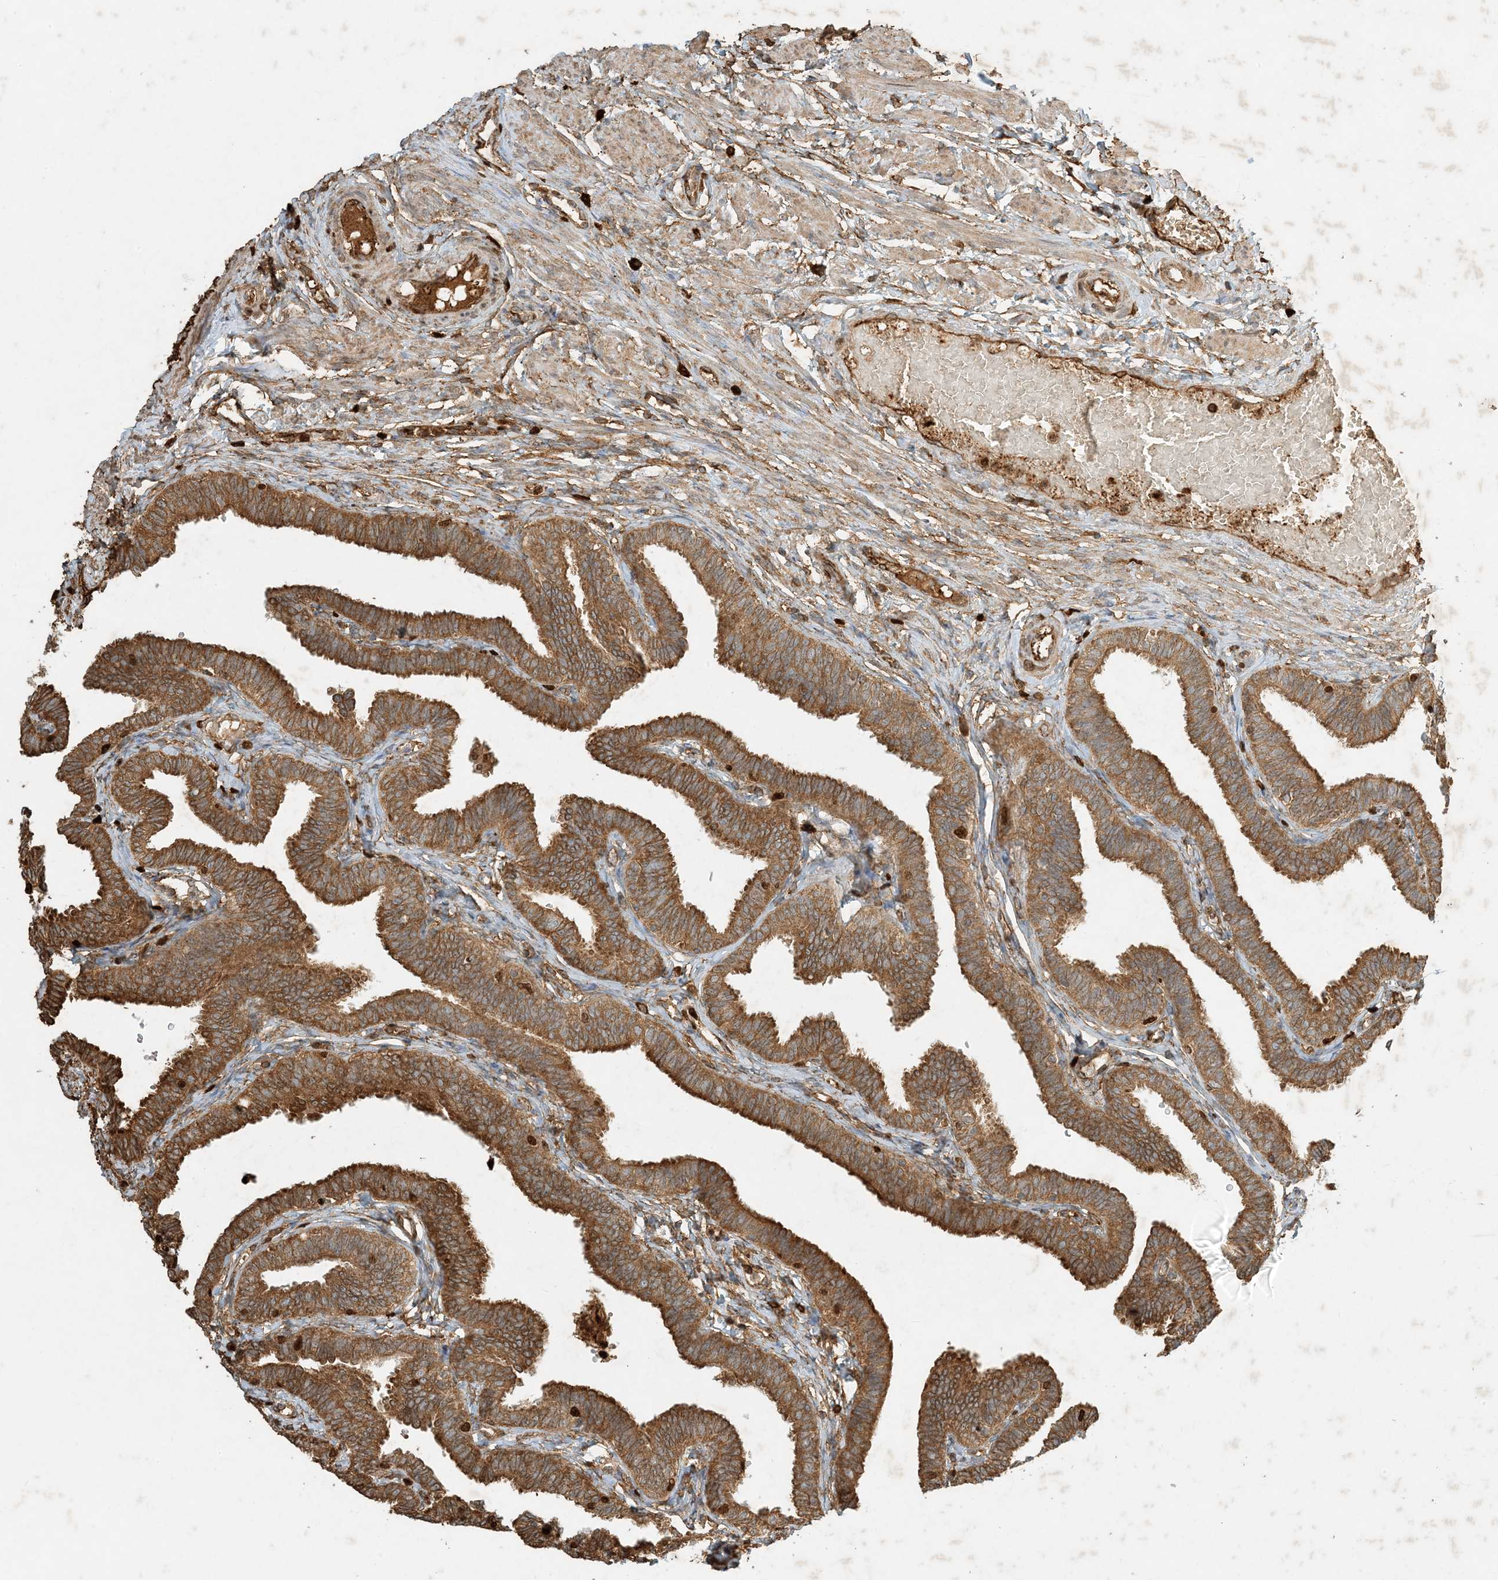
{"staining": {"intensity": "strong", "quantity": ">75%", "location": "cytoplasmic/membranous"}, "tissue": "fallopian tube", "cell_type": "Glandular cells", "image_type": "normal", "snomed": [{"axis": "morphology", "description": "Normal tissue, NOS"}, {"axis": "topography", "description": "Fallopian tube"}, {"axis": "topography", "description": "Ovary"}], "caption": "Strong cytoplasmic/membranous staining is seen in approximately >75% of glandular cells in unremarkable fallopian tube. (IHC, brightfield microscopy, high magnification).", "gene": "MCOLN1", "patient": {"sex": "female", "age": 23}}